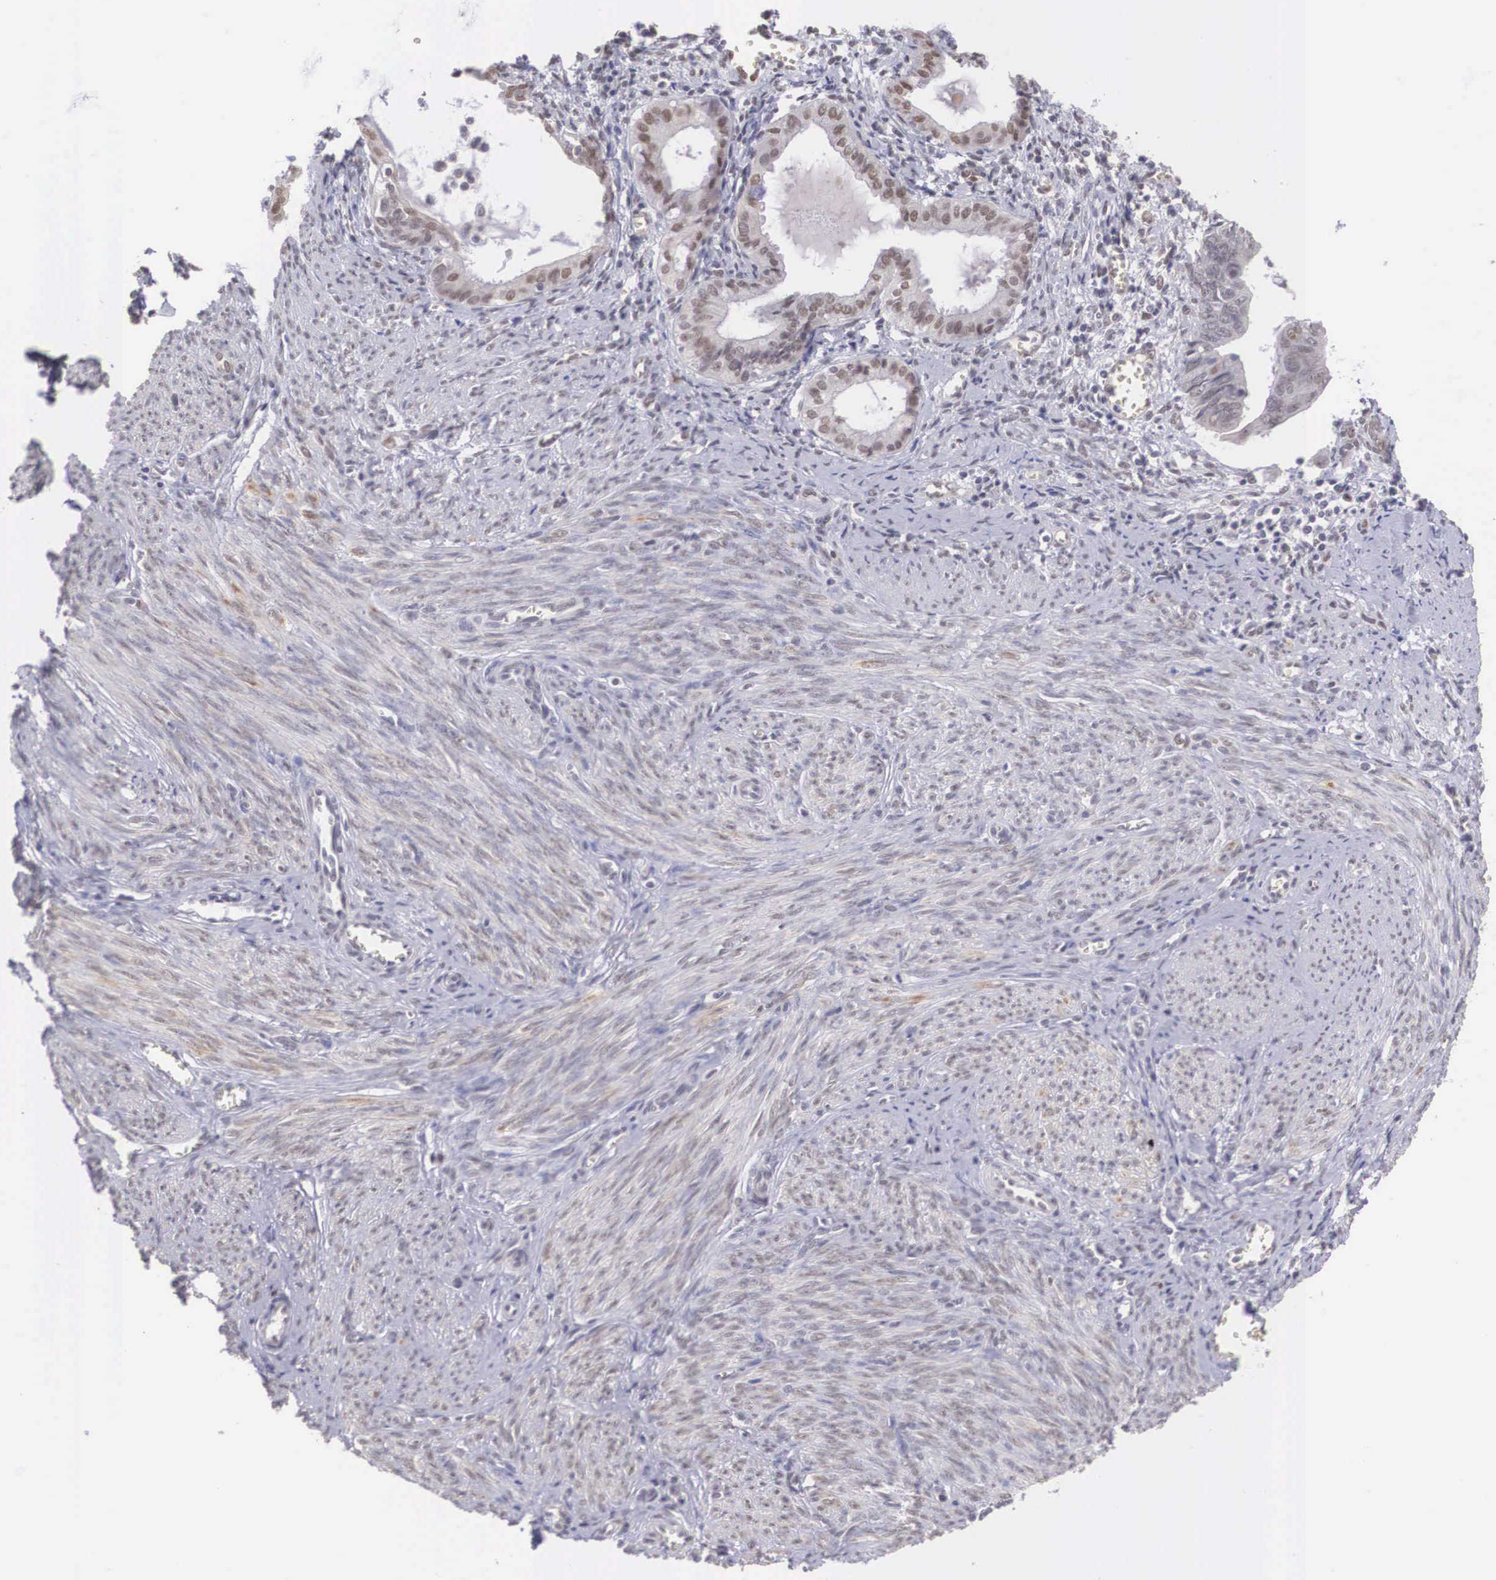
{"staining": {"intensity": "weak", "quantity": "25%-75%", "location": "cytoplasmic/membranous,nuclear"}, "tissue": "endometrial cancer", "cell_type": "Tumor cells", "image_type": "cancer", "snomed": [{"axis": "morphology", "description": "Adenocarcinoma, NOS"}, {"axis": "topography", "description": "Endometrium"}], "caption": "A photomicrograph showing weak cytoplasmic/membranous and nuclear positivity in approximately 25%-75% of tumor cells in endometrial cancer, as visualized by brown immunohistochemical staining.", "gene": "NINL", "patient": {"sex": "female", "age": 75}}